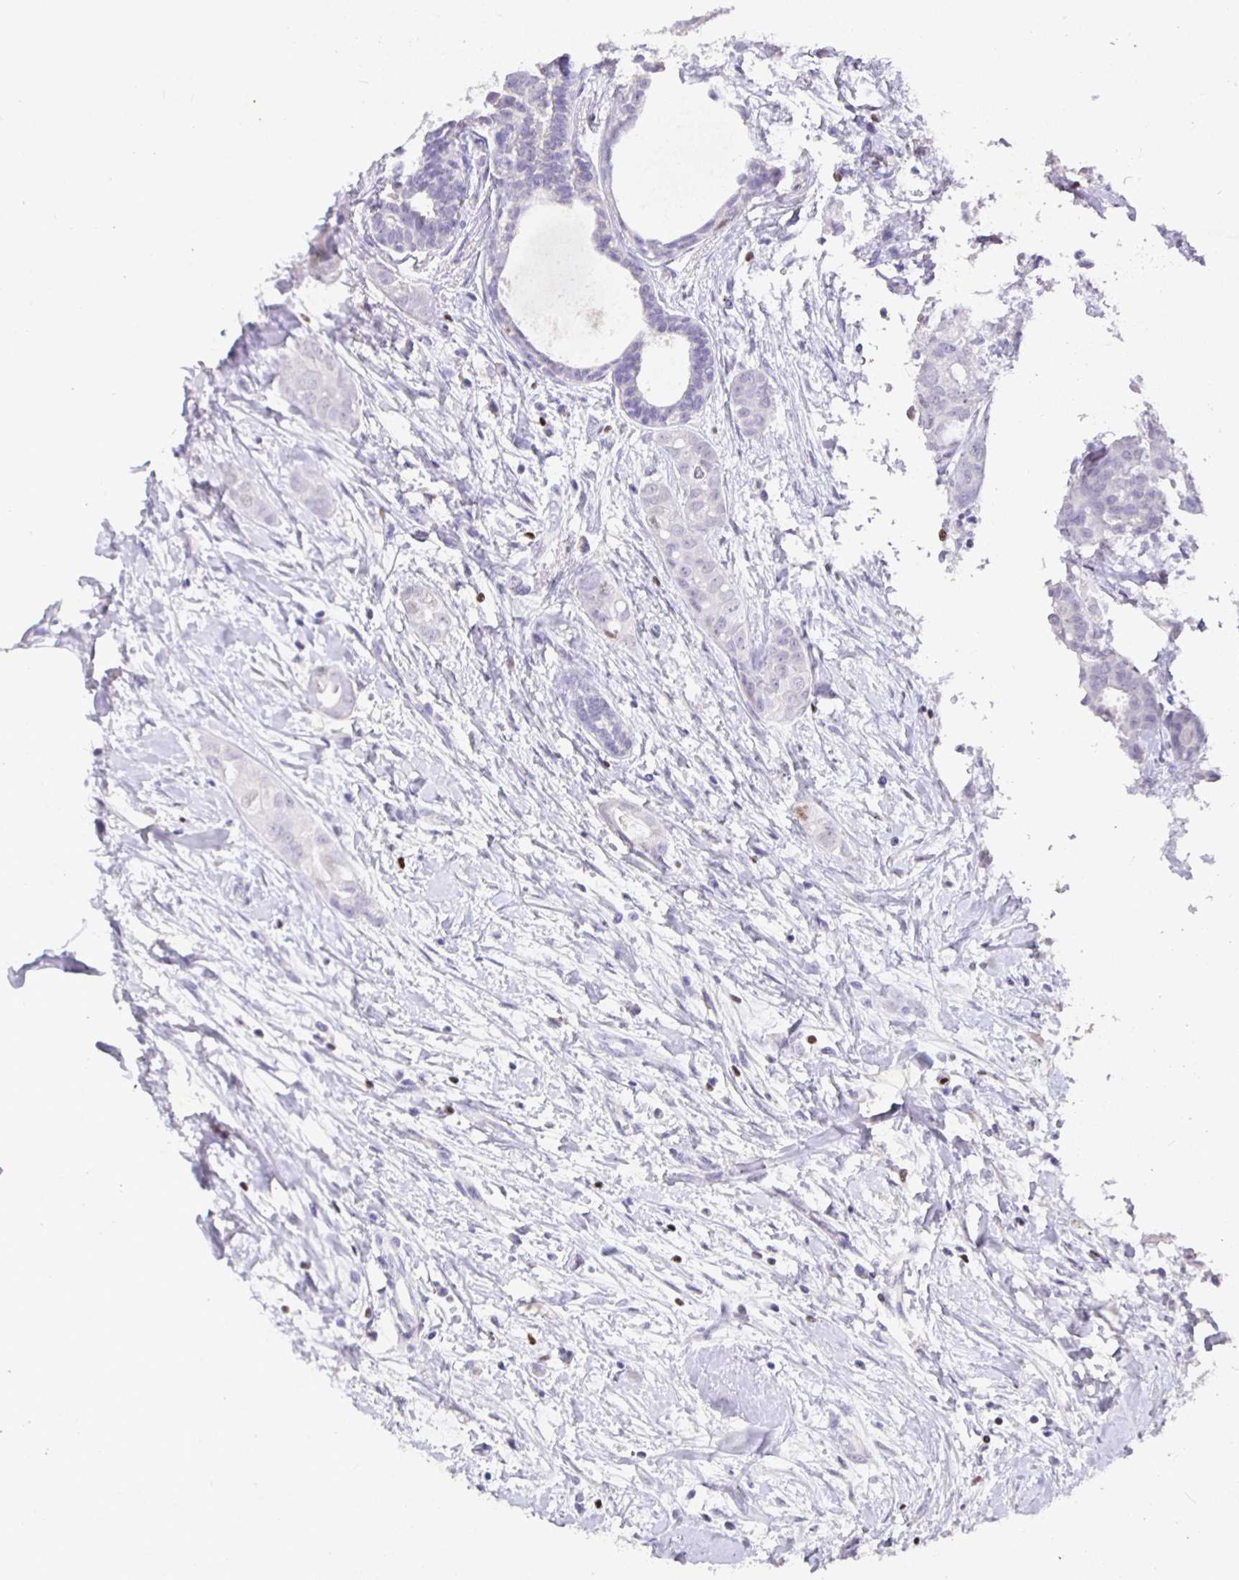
{"staining": {"intensity": "negative", "quantity": "none", "location": "none"}, "tissue": "breast cancer", "cell_type": "Tumor cells", "image_type": "cancer", "snomed": [{"axis": "morphology", "description": "Duct carcinoma"}, {"axis": "topography", "description": "Breast"}], "caption": "Immunohistochemical staining of breast cancer shows no significant expression in tumor cells. Nuclei are stained in blue.", "gene": "SATB1", "patient": {"sex": "female", "age": 45}}